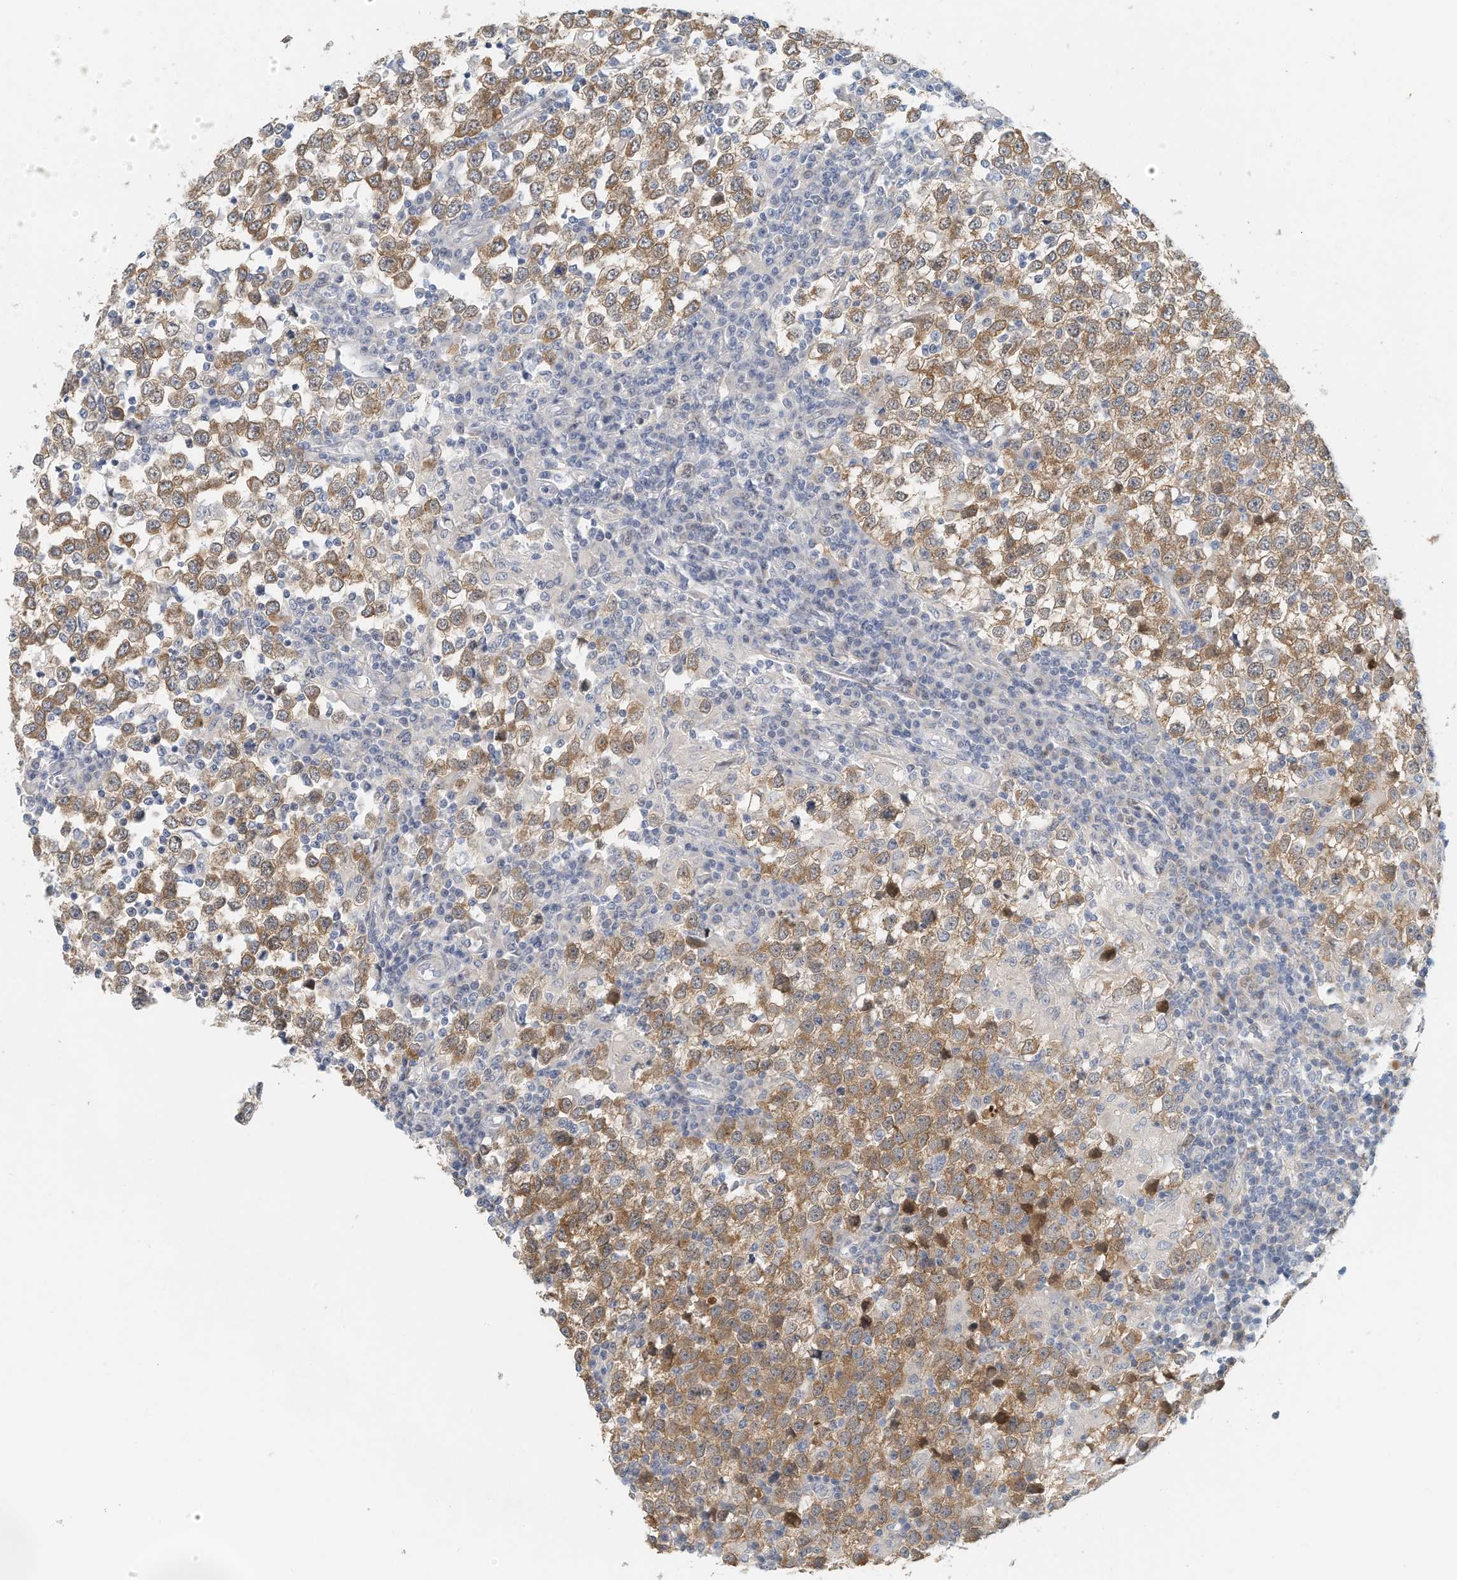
{"staining": {"intensity": "moderate", "quantity": ">75%", "location": "cytoplasmic/membranous"}, "tissue": "testis cancer", "cell_type": "Tumor cells", "image_type": "cancer", "snomed": [{"axis": "morphology", "description": "Seminoma, NOS"}, {"axis": "topography", "description": "Testis"}], "caption": "Immunohistochemical staining of testis seminoma reveals moderate cytoplasmic/membranous protein positivity in about >75% of tumor cells. The protein of interest is shown in brown color, while the nuclei are stained blue.", "gene": "ARHGAP28", "patient": {"sex": "male", "age": 65}}